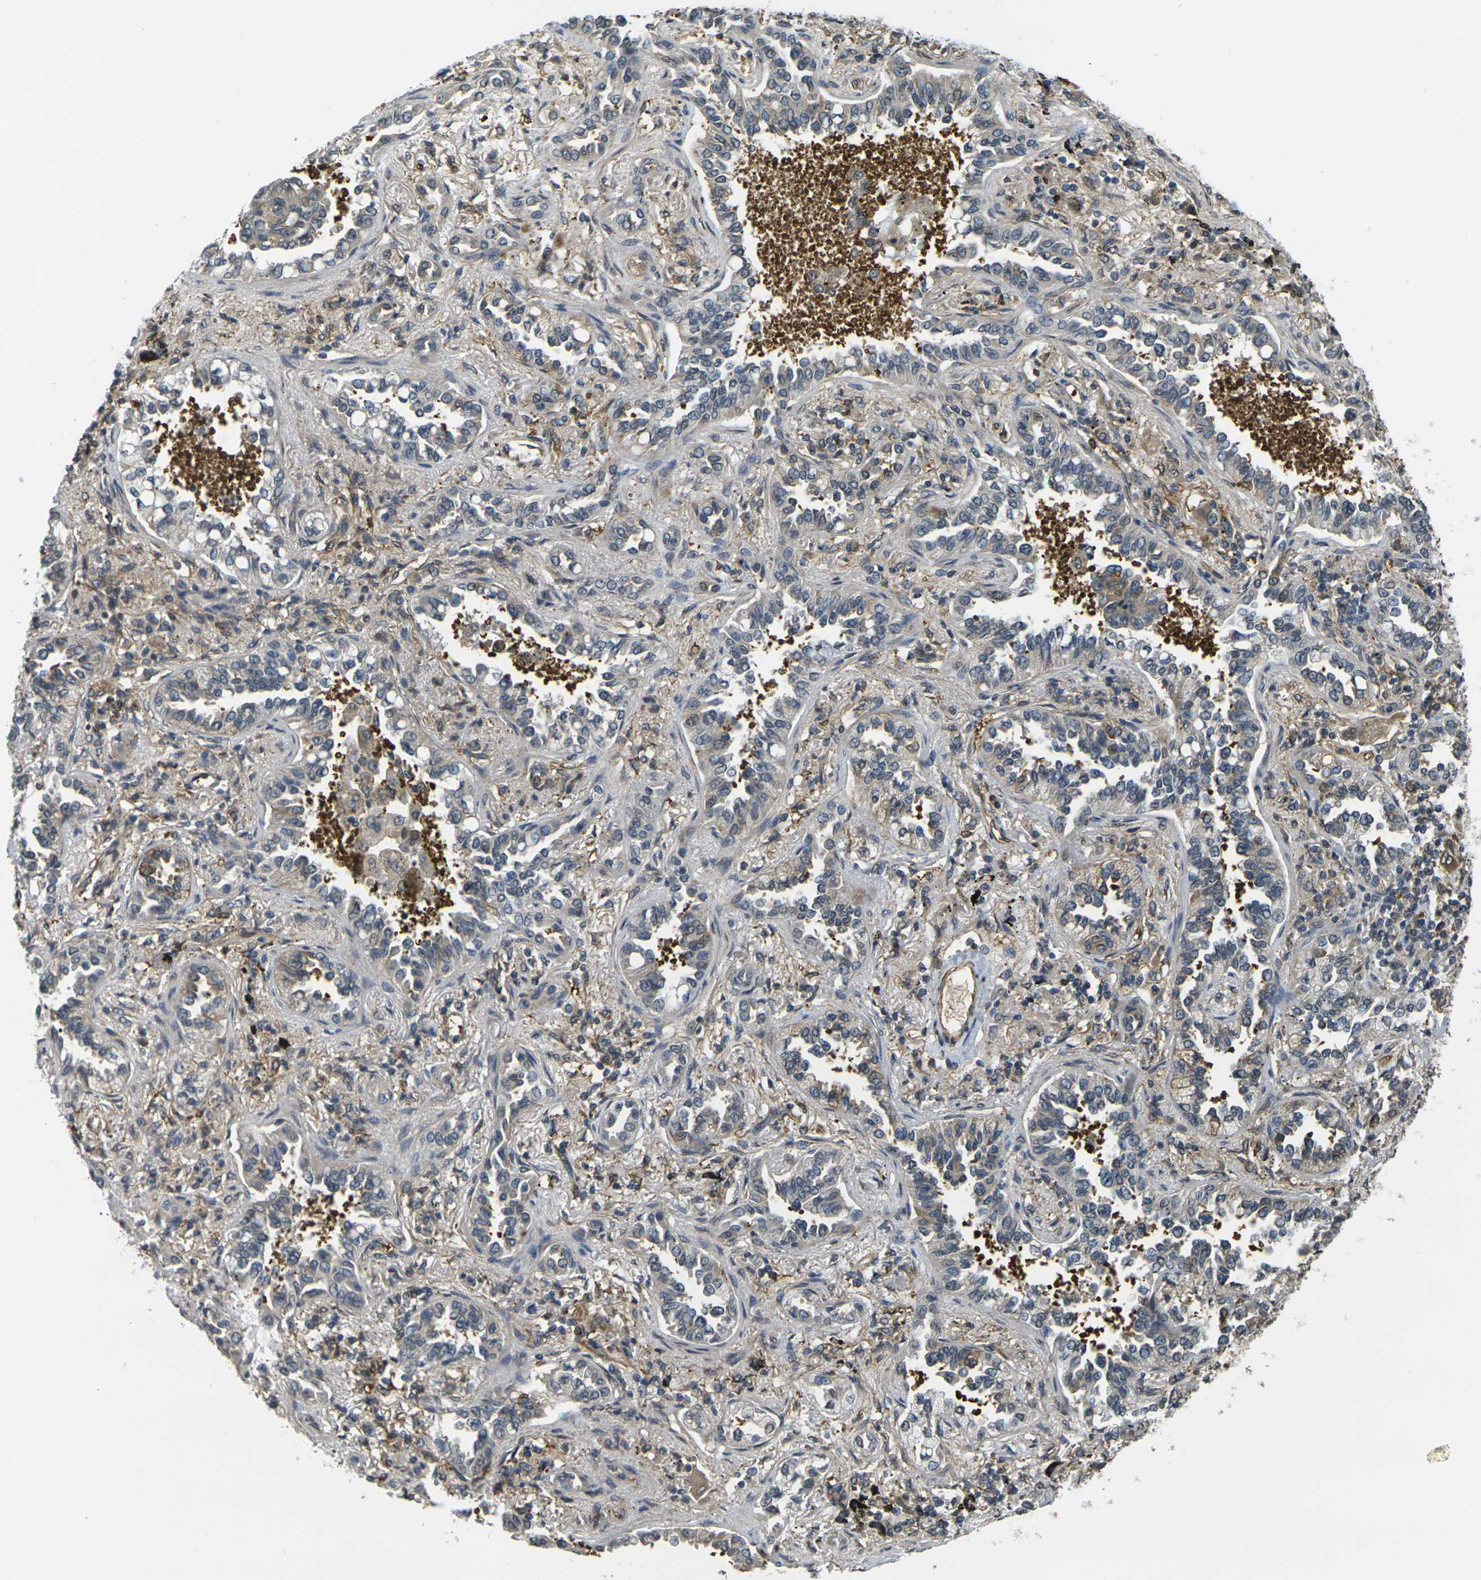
{"staining": {"intensity": "negative", "quantity": "none", "location": "none"}, "tissue": "lung cancer", "cell_type": "Tumor cells", "image_type": "cancer", "snomed": [{"axis": "morphology", "description": "Normal tissue, NOS"}, {"axis": "morphology", "description": "Adenocarcinoma, NOS"}, {"axis": "topography", "description": "Lung"}], "caption": "This photomicrograph is of lung adenocarcinoma stained with IHC to label a protein in brown with the nuclei are counter-stained blue. There is no positivity in tumor cells.", "gene": "CAST", "patient": {"sex": "male", "age": 59}}